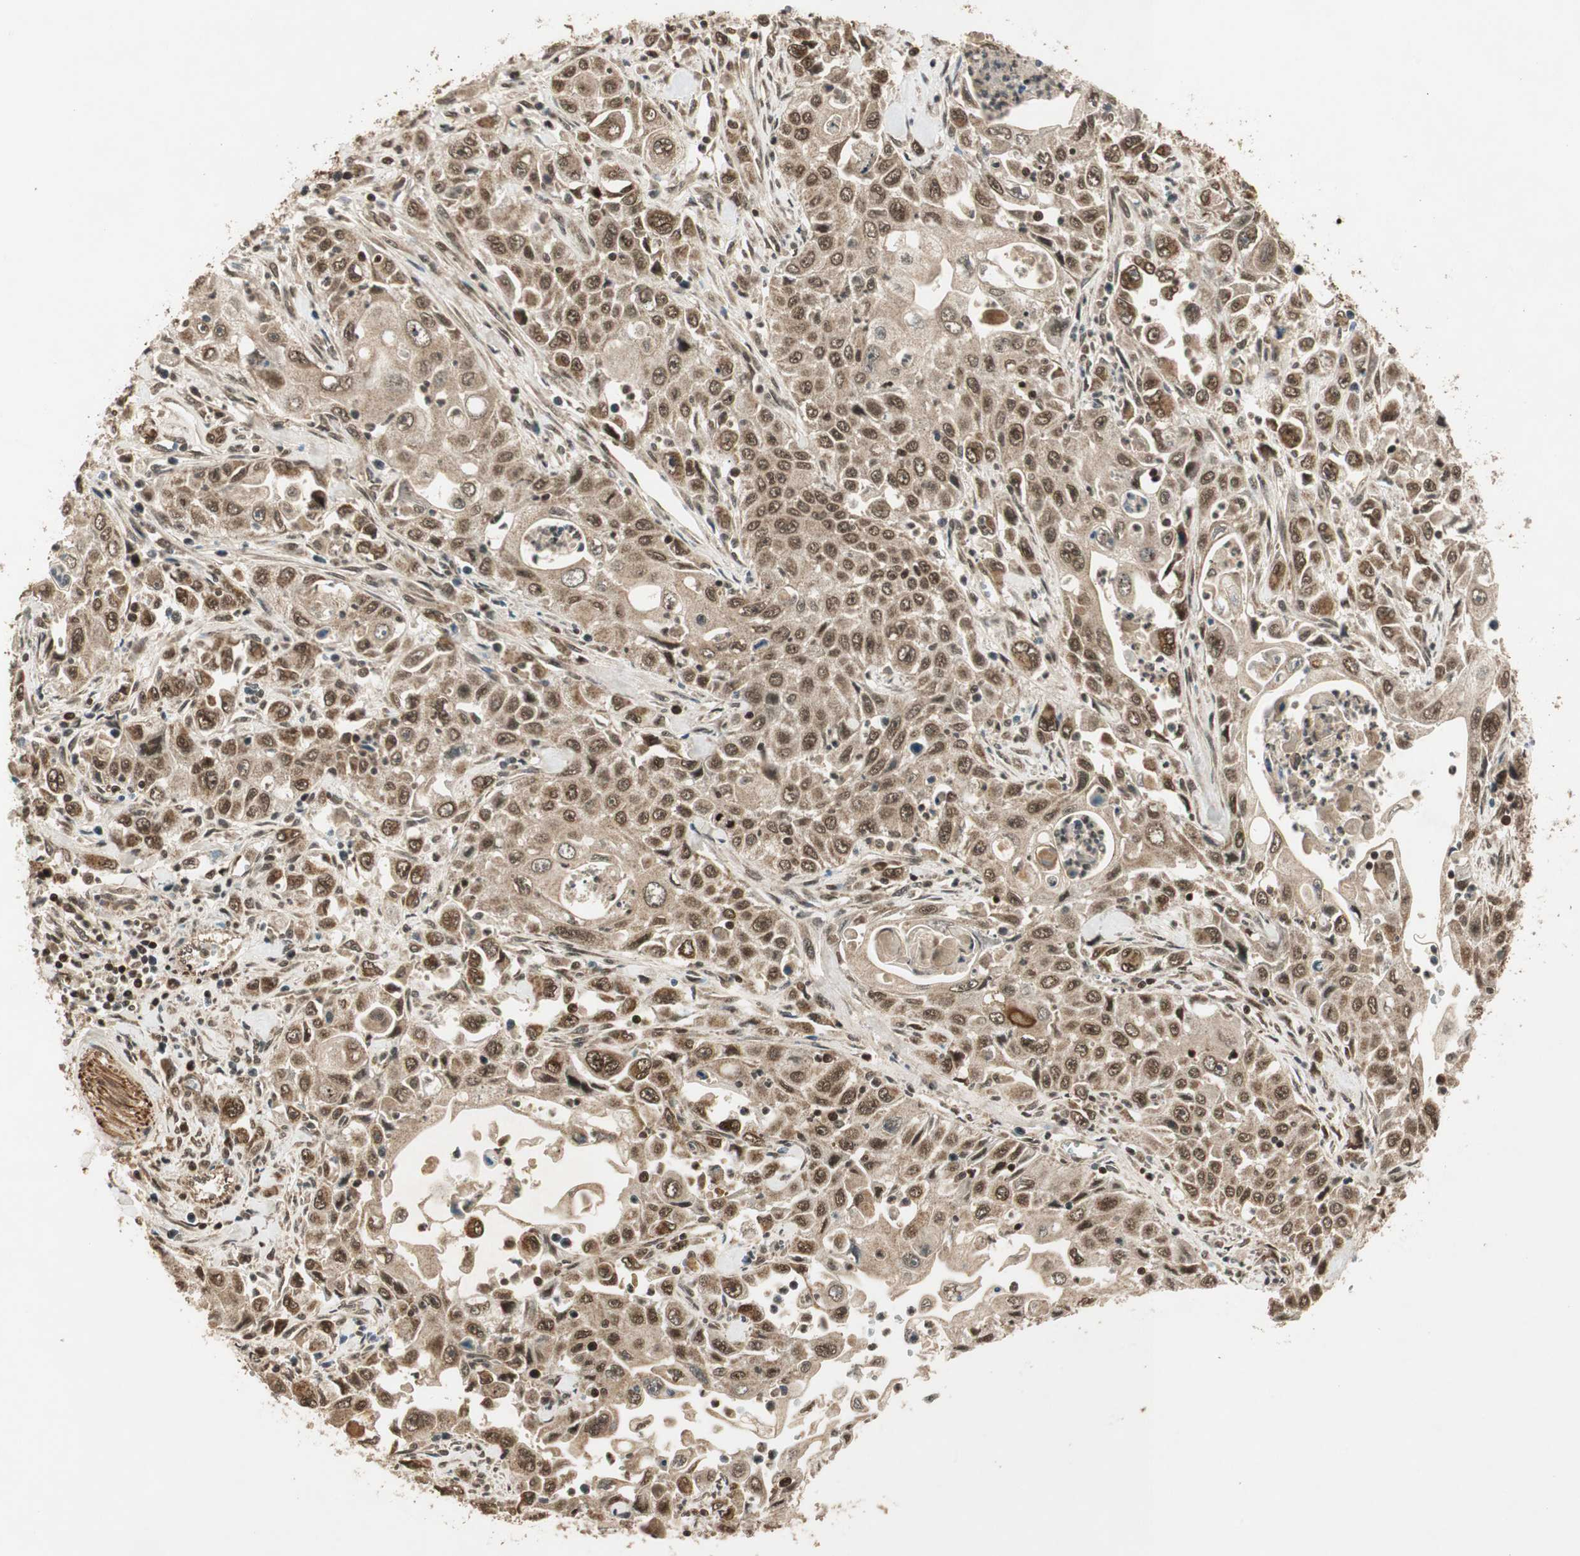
{"staining": {"intensity": "moderate", "quantity": ">75%", "location": "cytoplasmic/membranous,nuclear"}, "tissue": "pancreatic cancer", "cell_type": "Tumor cells", "image_type": "cancer", "snomed": [{"axis": "morphology", "description": "Adenocarcinoma, NOS"}, {"axis": "topography", "description": "Pancreas"}], "caption": "Pancreatic cancer tissue exhibits moderate cytoplasmic/membranous and nuclear positivity in about >75% of tumor cells, visualized by immunohistochemistry.", "gene": "RPA3", "patient": {"sex": "male", "age": 70}}